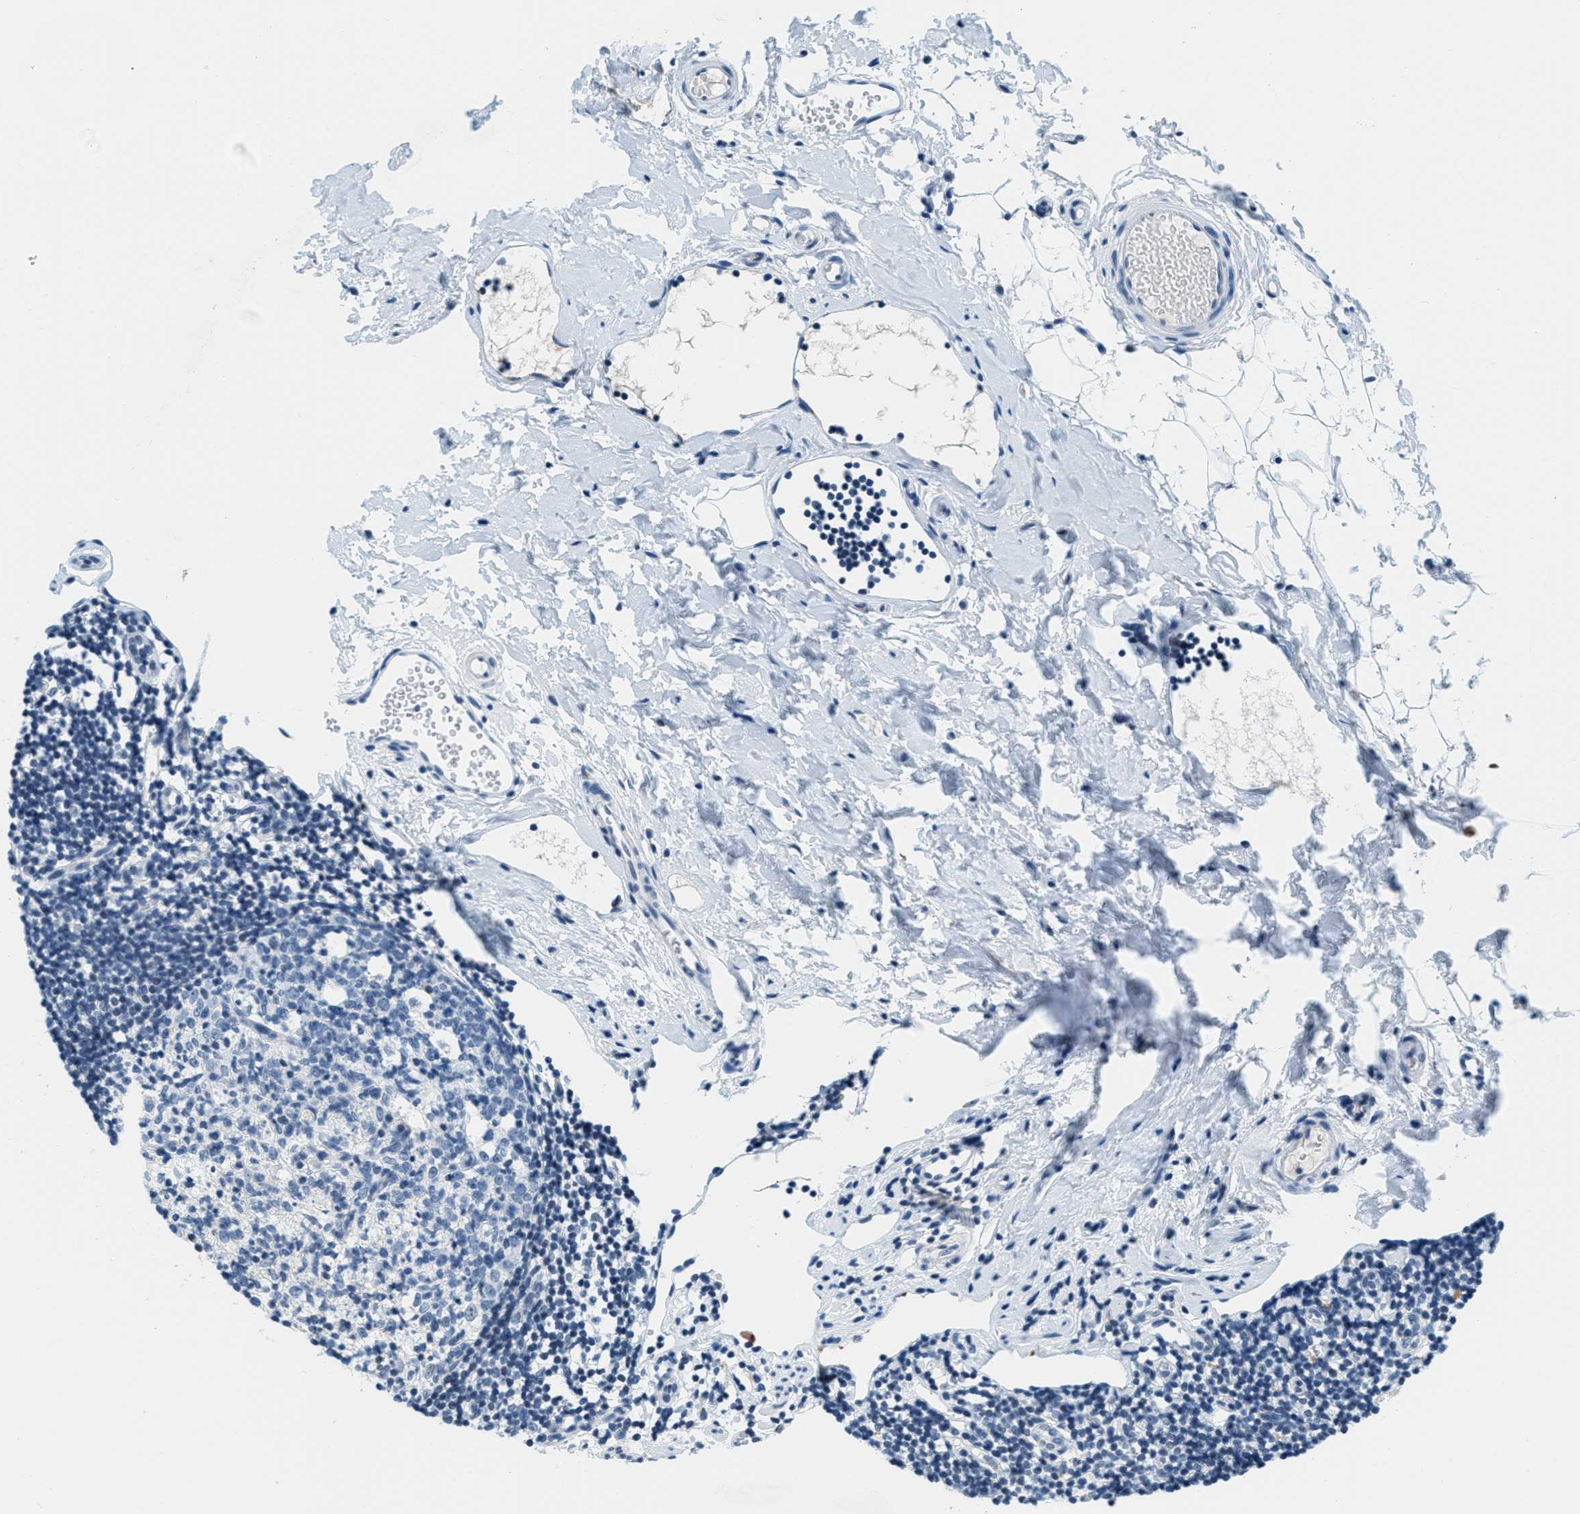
{"staining": {"intensity": "strong", "quantity": "25%-75%", "location": "cytoplasmic/membranous"}, "tissue": "appendix", "cell_type": "Glandular cells", "image_type": "normal", "snomed": [{"axis": "morphology", "description": "Normal tissue, NOS"}, {"axis": "topography", "description": "Appendix"}], "caption": "Immunohistochemistry (IHC) of unremarkable human appendix exhibits high levels of strong cytoplasmic/membranous positivity in about 25%-75% of glandular cells.", "gene": "CA4", "patient": {"sex": "female", "age": 20}}